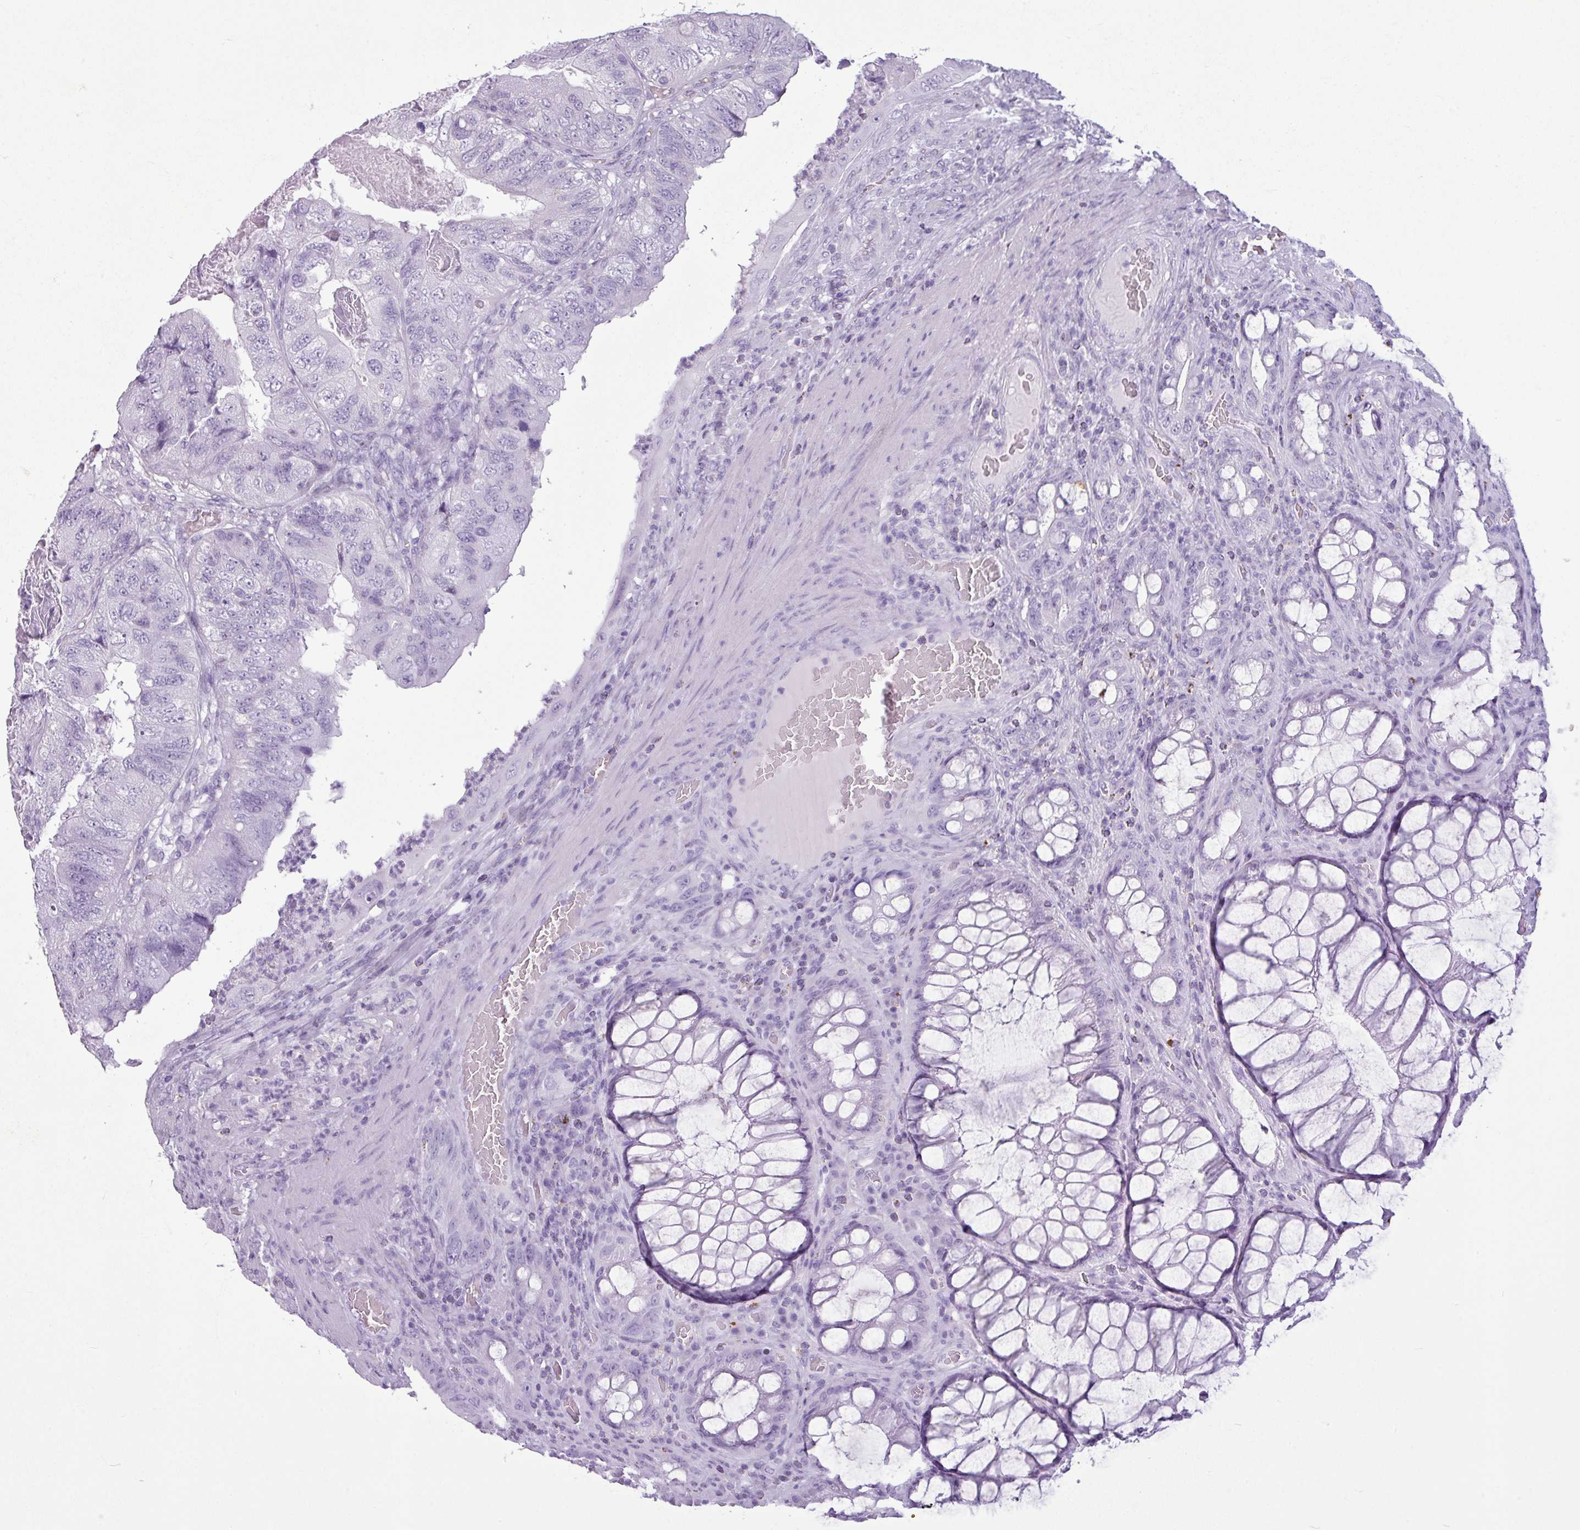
{"staining": {"intensity": "negative", "quantity": "none", "location": "none"}, "tissue": "colorectal cancer", "cell_type": "Tumor cells", "image_type": "cancer", "snomed": [{"axis": "morphology", "description": "Adenocarcinoma, NOS"}, {"axis": "topography", "description": "Rectum"}], "caption": "Photomicrograph shows no protein staining in tumor cells of adenocarcinoma (colorectal) tissue. (DAB (3,3'-diaminobenzidine) immunohistochemistry (IHC) visualized using brightfield microscopy, high magnification).", "gene": "AMY1B", "patient": {"sex": "male", "age": 63}}